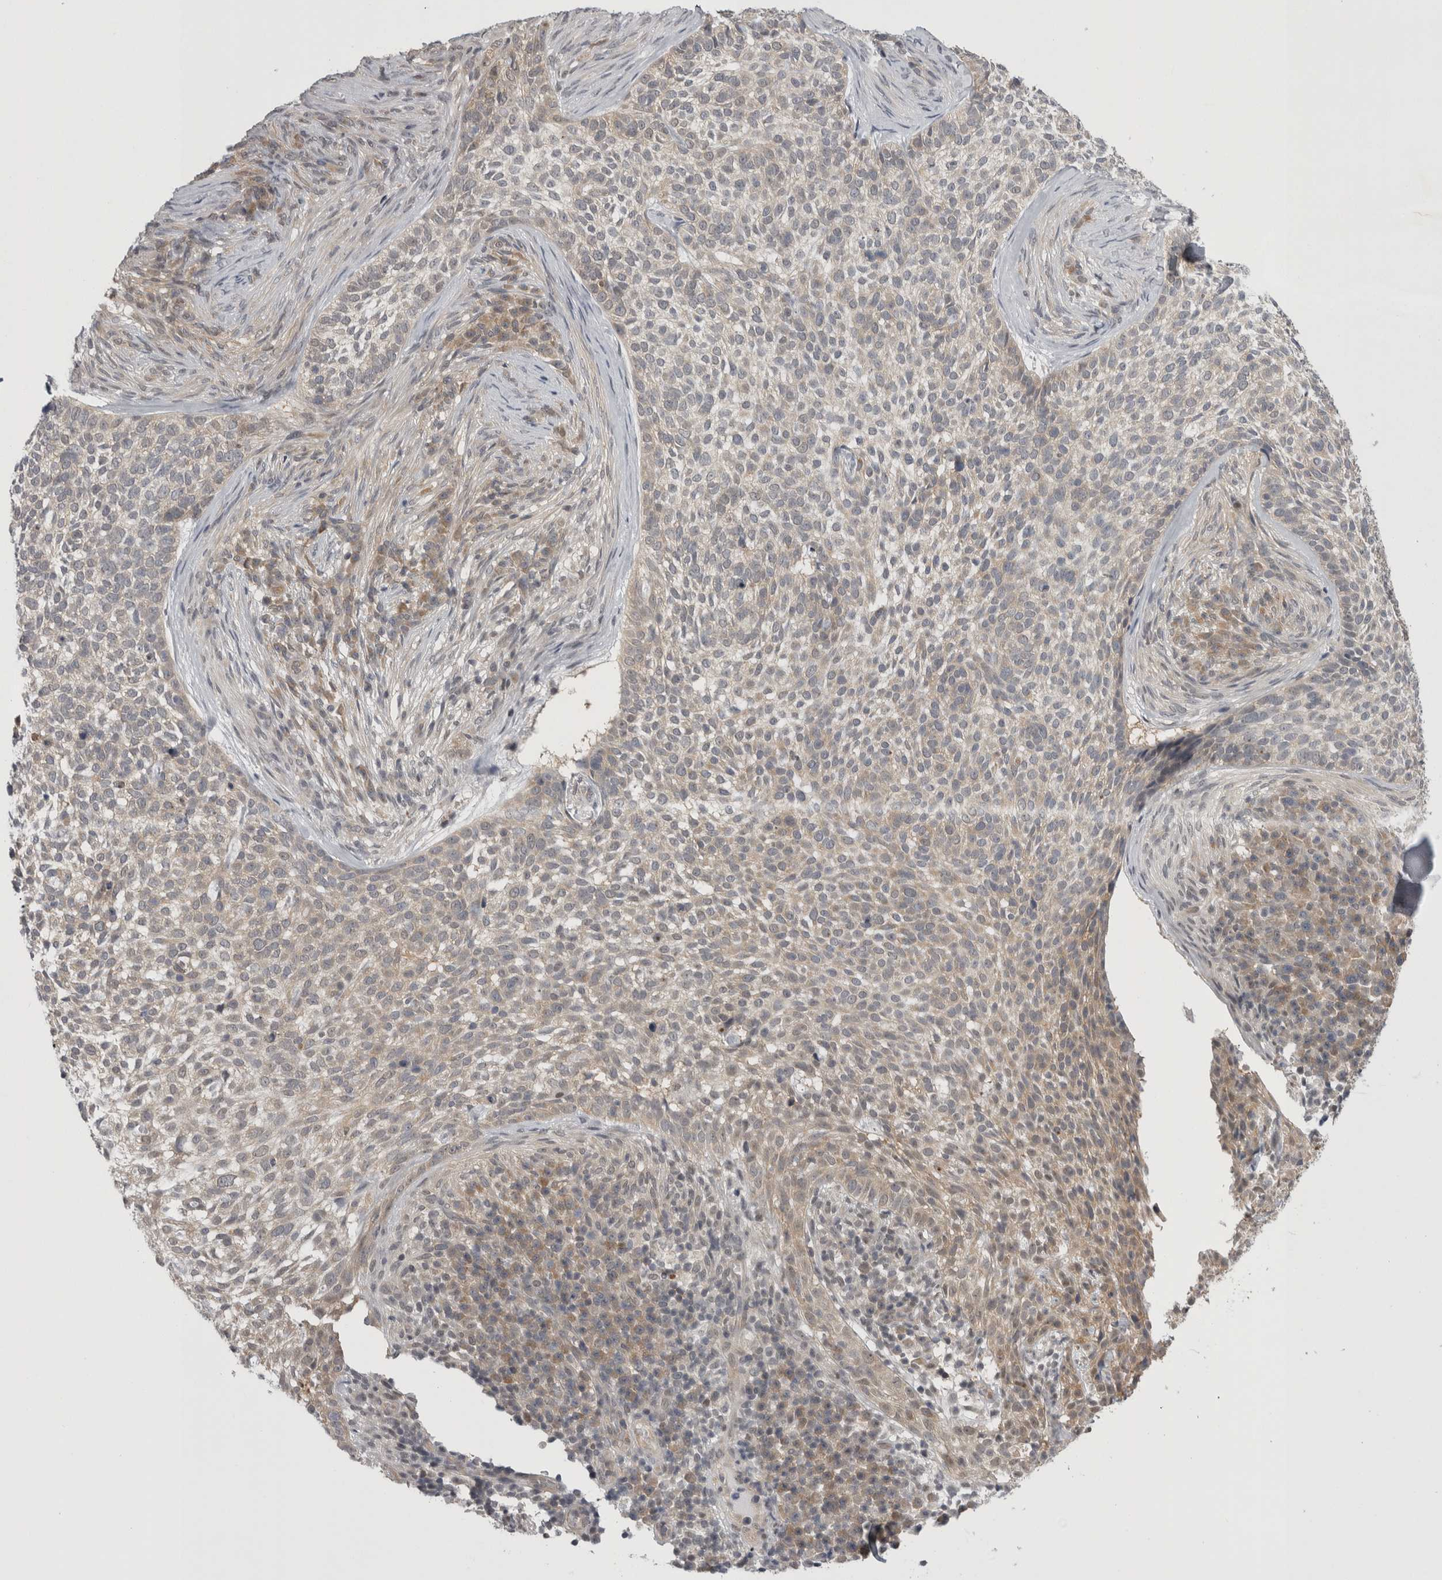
{"staining": {"intensity": "weak", "quantity": "25%-75%", "location": "cytoplasmic/membranous"}, "tissue": "skin cancer", "cell_type": "Tumor cells", "image_type": "cancer", "snomed": [{"axis": "morphology", "description": "Basal cell carcinoma"}, {"axis": "topography", "description": "Skin"}], "caption": "Tumor cells show weak cytoplasmic/membranous expression in approximately 25%-75% of cells in basal cell carcinoma (skin). The staining was performed using DAB, with brown indicating positive protein expression. Nuclei are stained blue with hematoxylin.", "gene": "PSMB2", "patient": {"sex": "female", "age": 64}}